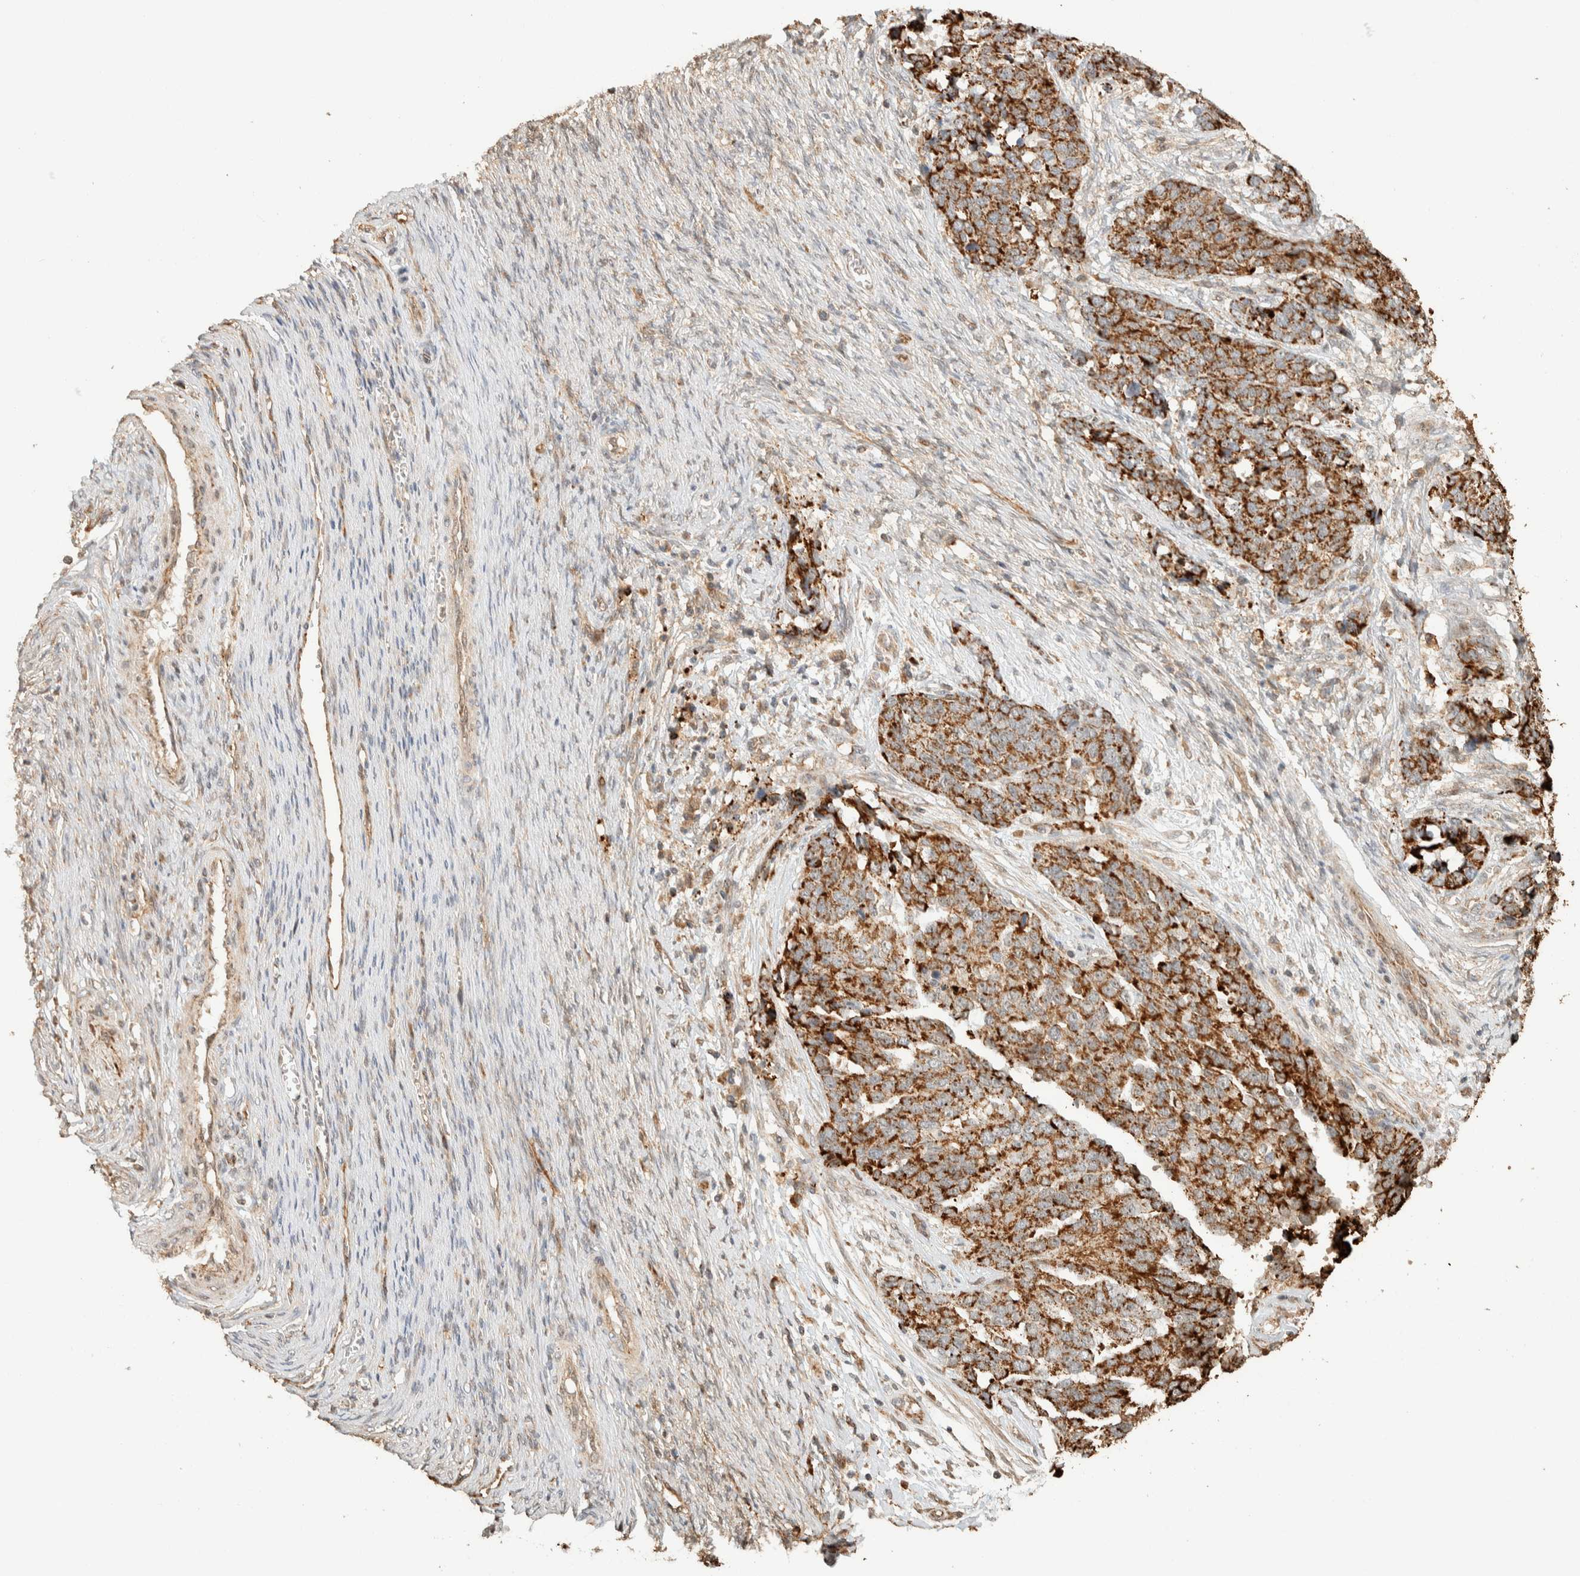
{"staining": {"intensity": "moderate", "quantity": ">75%", "location": "cytoplasmic/membranous"}, "tissue": "ovarian cancer", "cell_type": "Tumor cells", "image_type": "cancer", "snomed": [{"axis": "morphology", "description": "Cystadenocarcinoma, serous, NOS"}, {"axis": "topography", "description": "Ovary"}], "caption": "Immunohistochemical staining of human ovarian cancer exhibits medium levels of moderate cytoplasmic/membranous protein expression in about >75% of tumor cells.", "gene": "KIF9", "patient": {"sex": "female", "age": 44}}